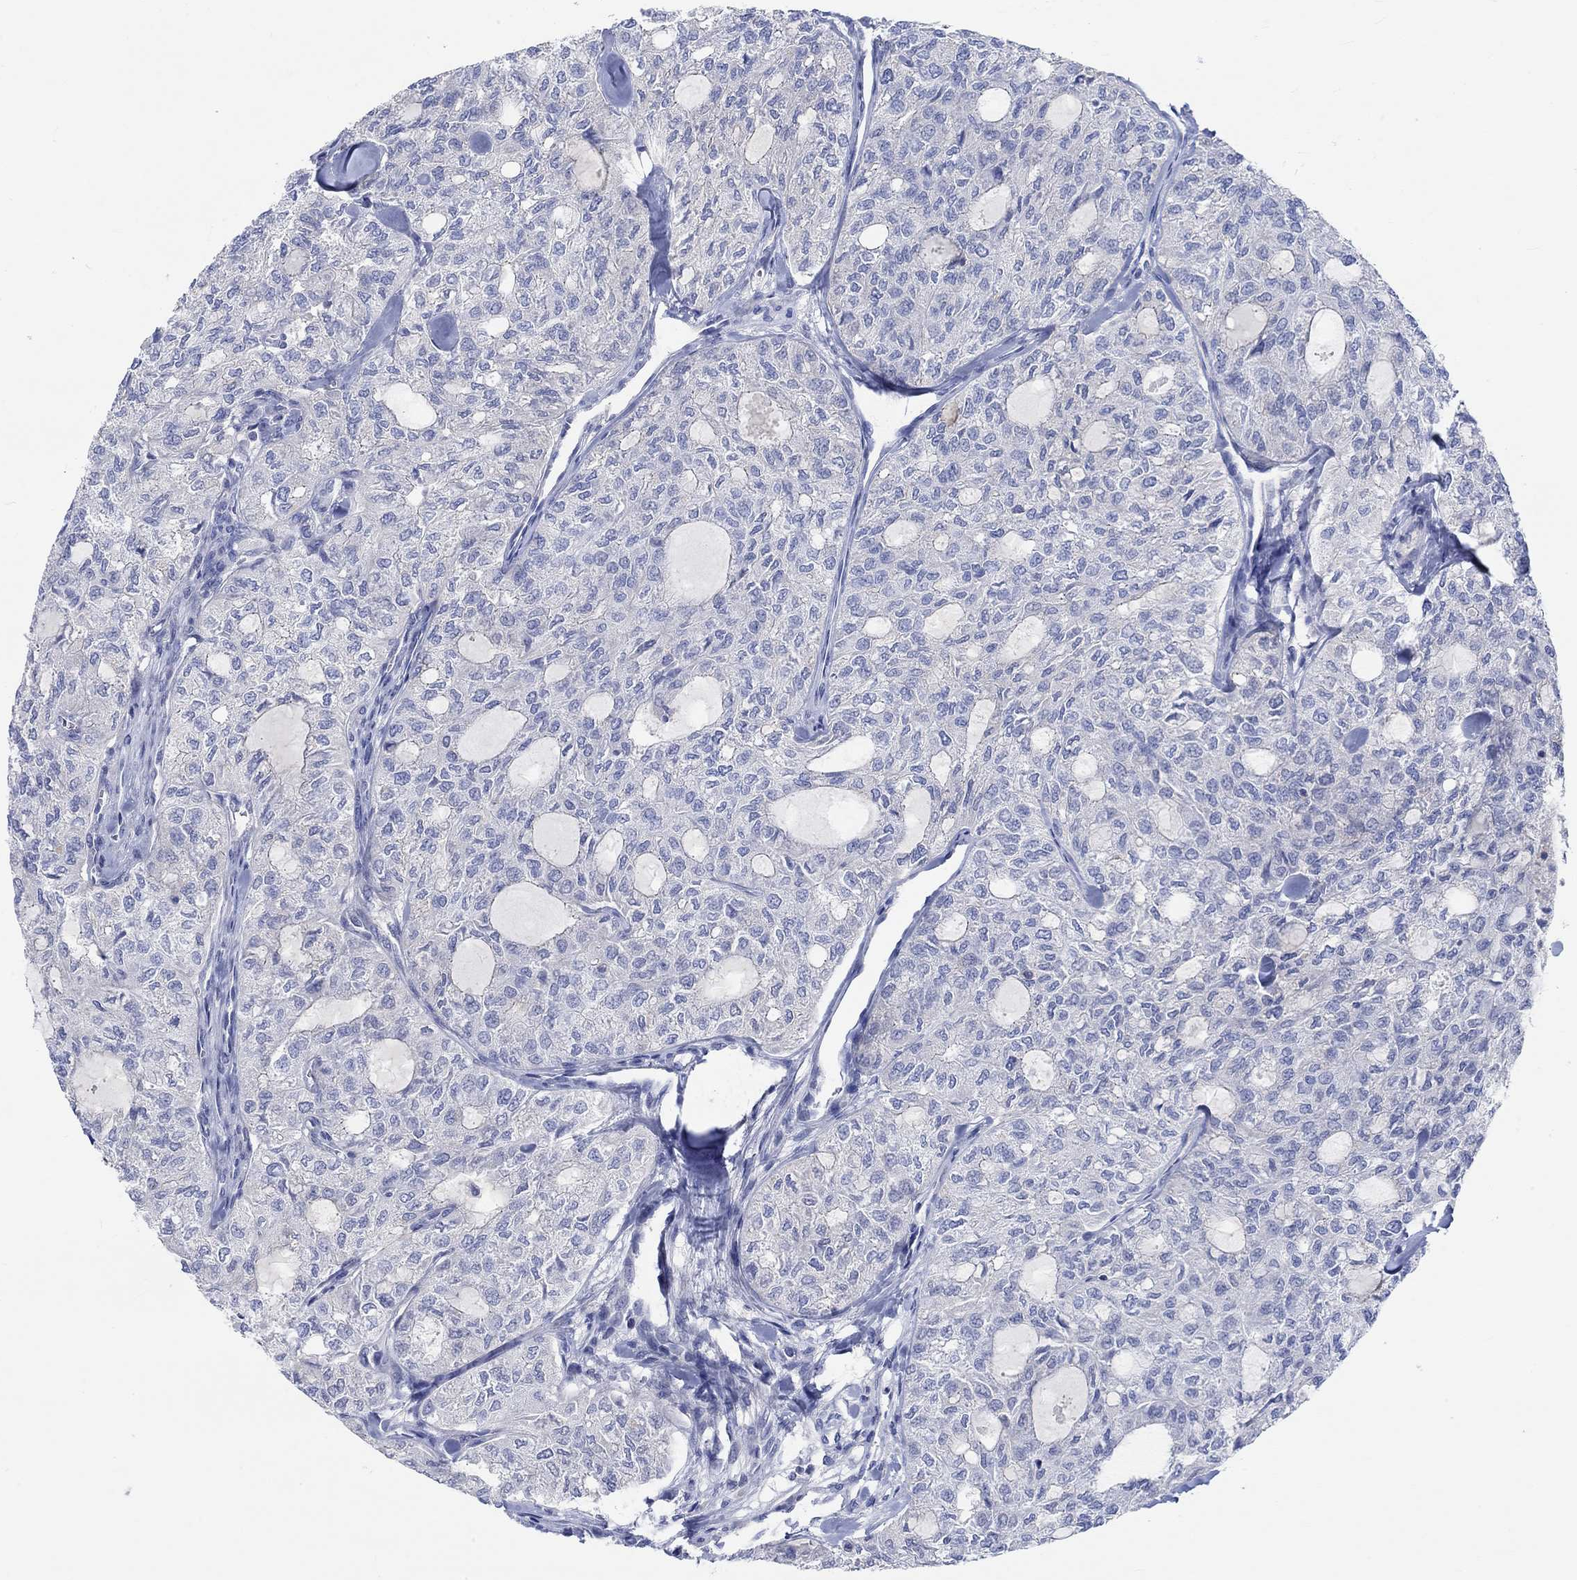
{"staining": {"intensity": "negative", "quantity": "none", "location": "none"}, "tissue": "thyroid cancer", "cell_type": "Tumor cells", "image_type": "cancer", "snomed": [{"axis": "morphology", "description": "Follicular adenoma carcinoma, NOS"}, {"axis": "topography", "description": "Thyroid gland"}], "caption": "This is an immunohistochemistry (IHC) micrograph of human thyroid cancer. There is no staining in tumor cells.", "gene": "NAV3", "patient": {"sex": "male", "age": 75}}